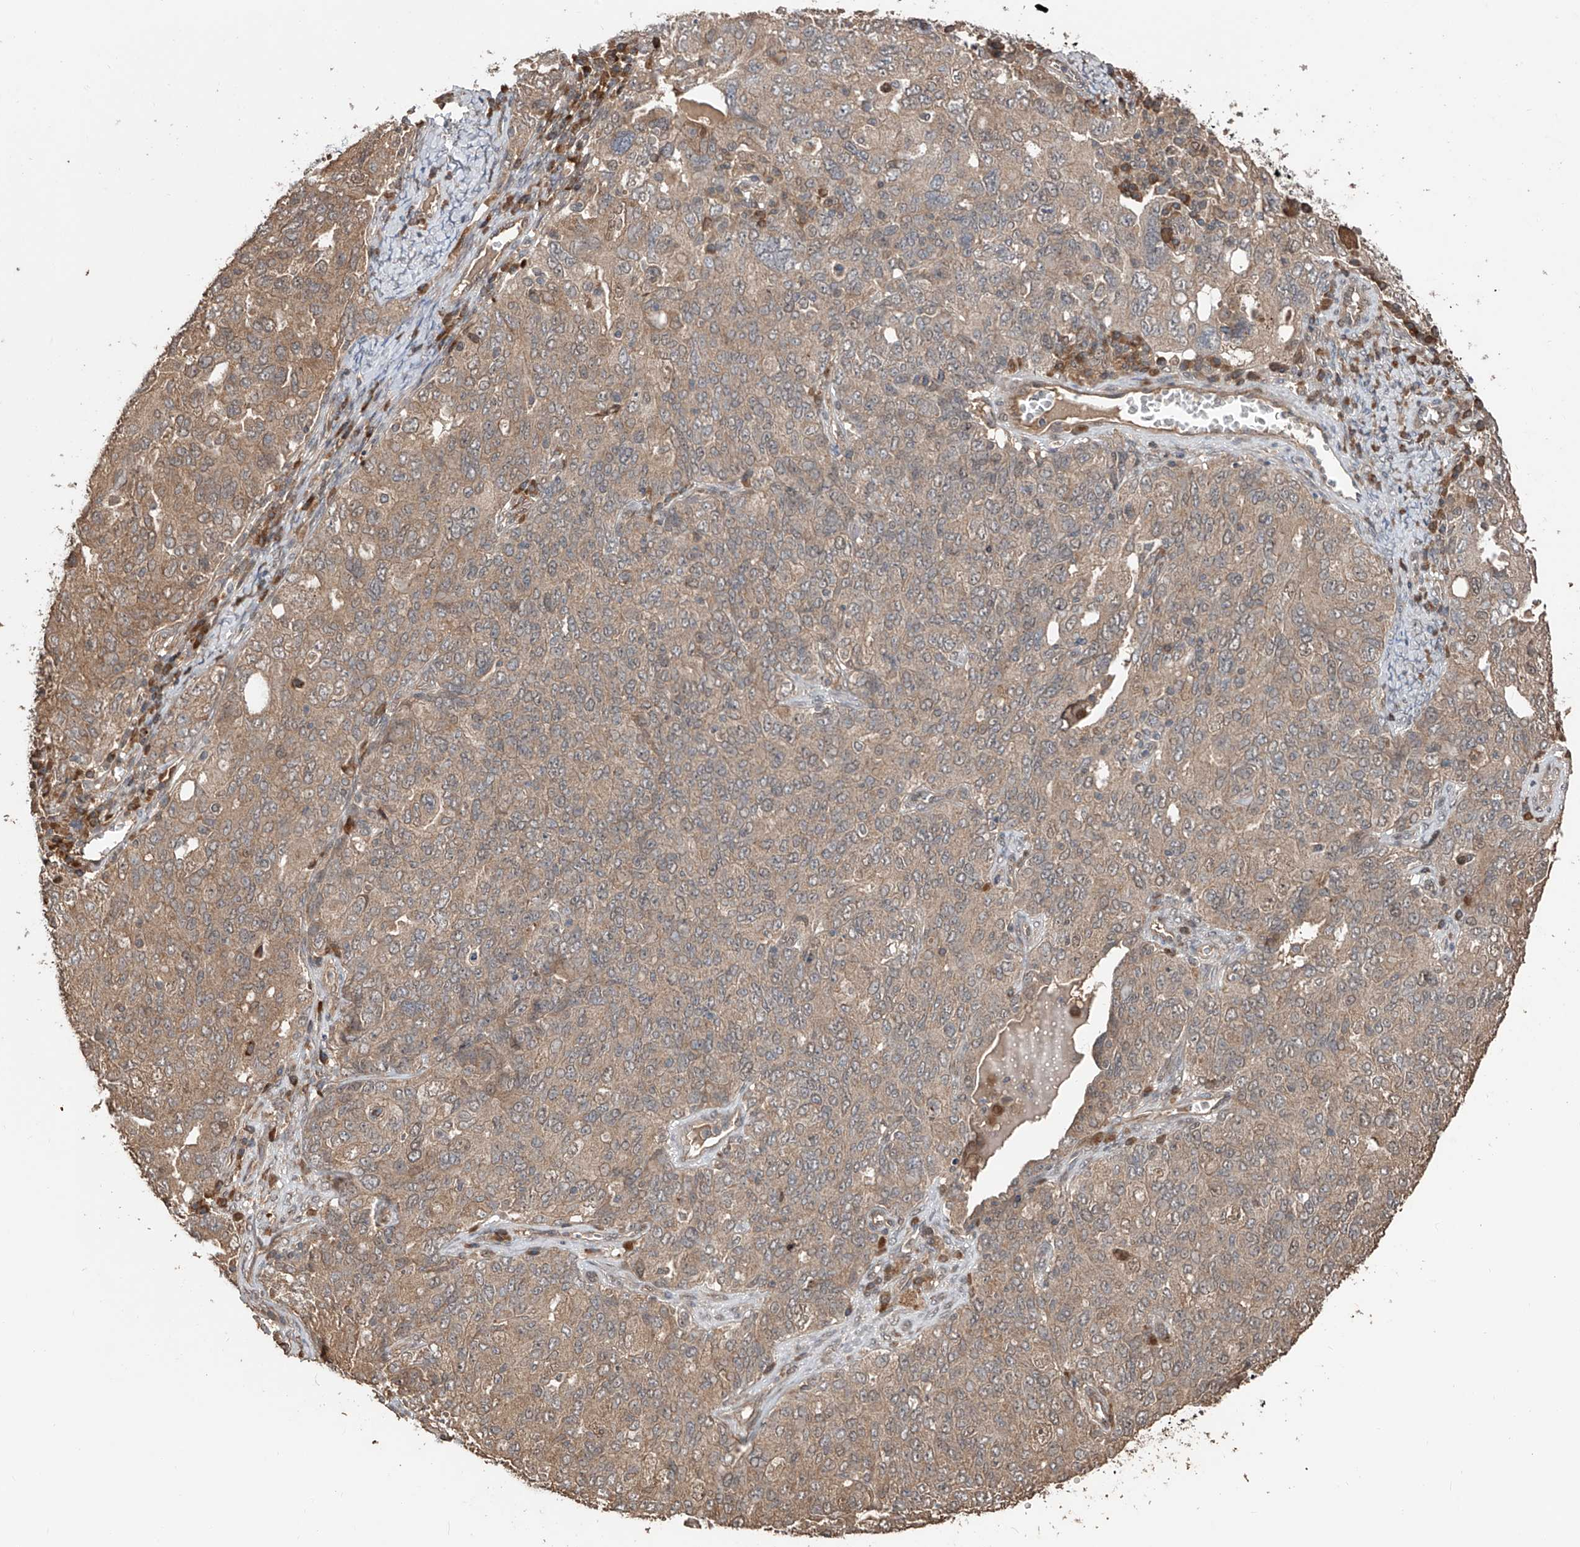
{"staining": {"intensity": "weak", "quantity": ">75%", "location": "cytoplasmic/membranous,nuclear"}, "tissue": "ovarian cancer", "cell_type": "Tumor cells", "image_type": "cancer", "snomed": [{"axis": "morphology", "description": "Carcinoma, endometroid"}, {"axis": "topography", "description": "Ovary"}], "caption": "DAB (3,3'-diaminobenzidine) immunohistochemical staining of human ovarian endometroid carcinoma reveals weak cytoplasmic/membranous and nuclear protein staining in approximately >75% of tumor cells.", "gene": "FAM135A", "patient": {"sex": "female", "age": 62}}